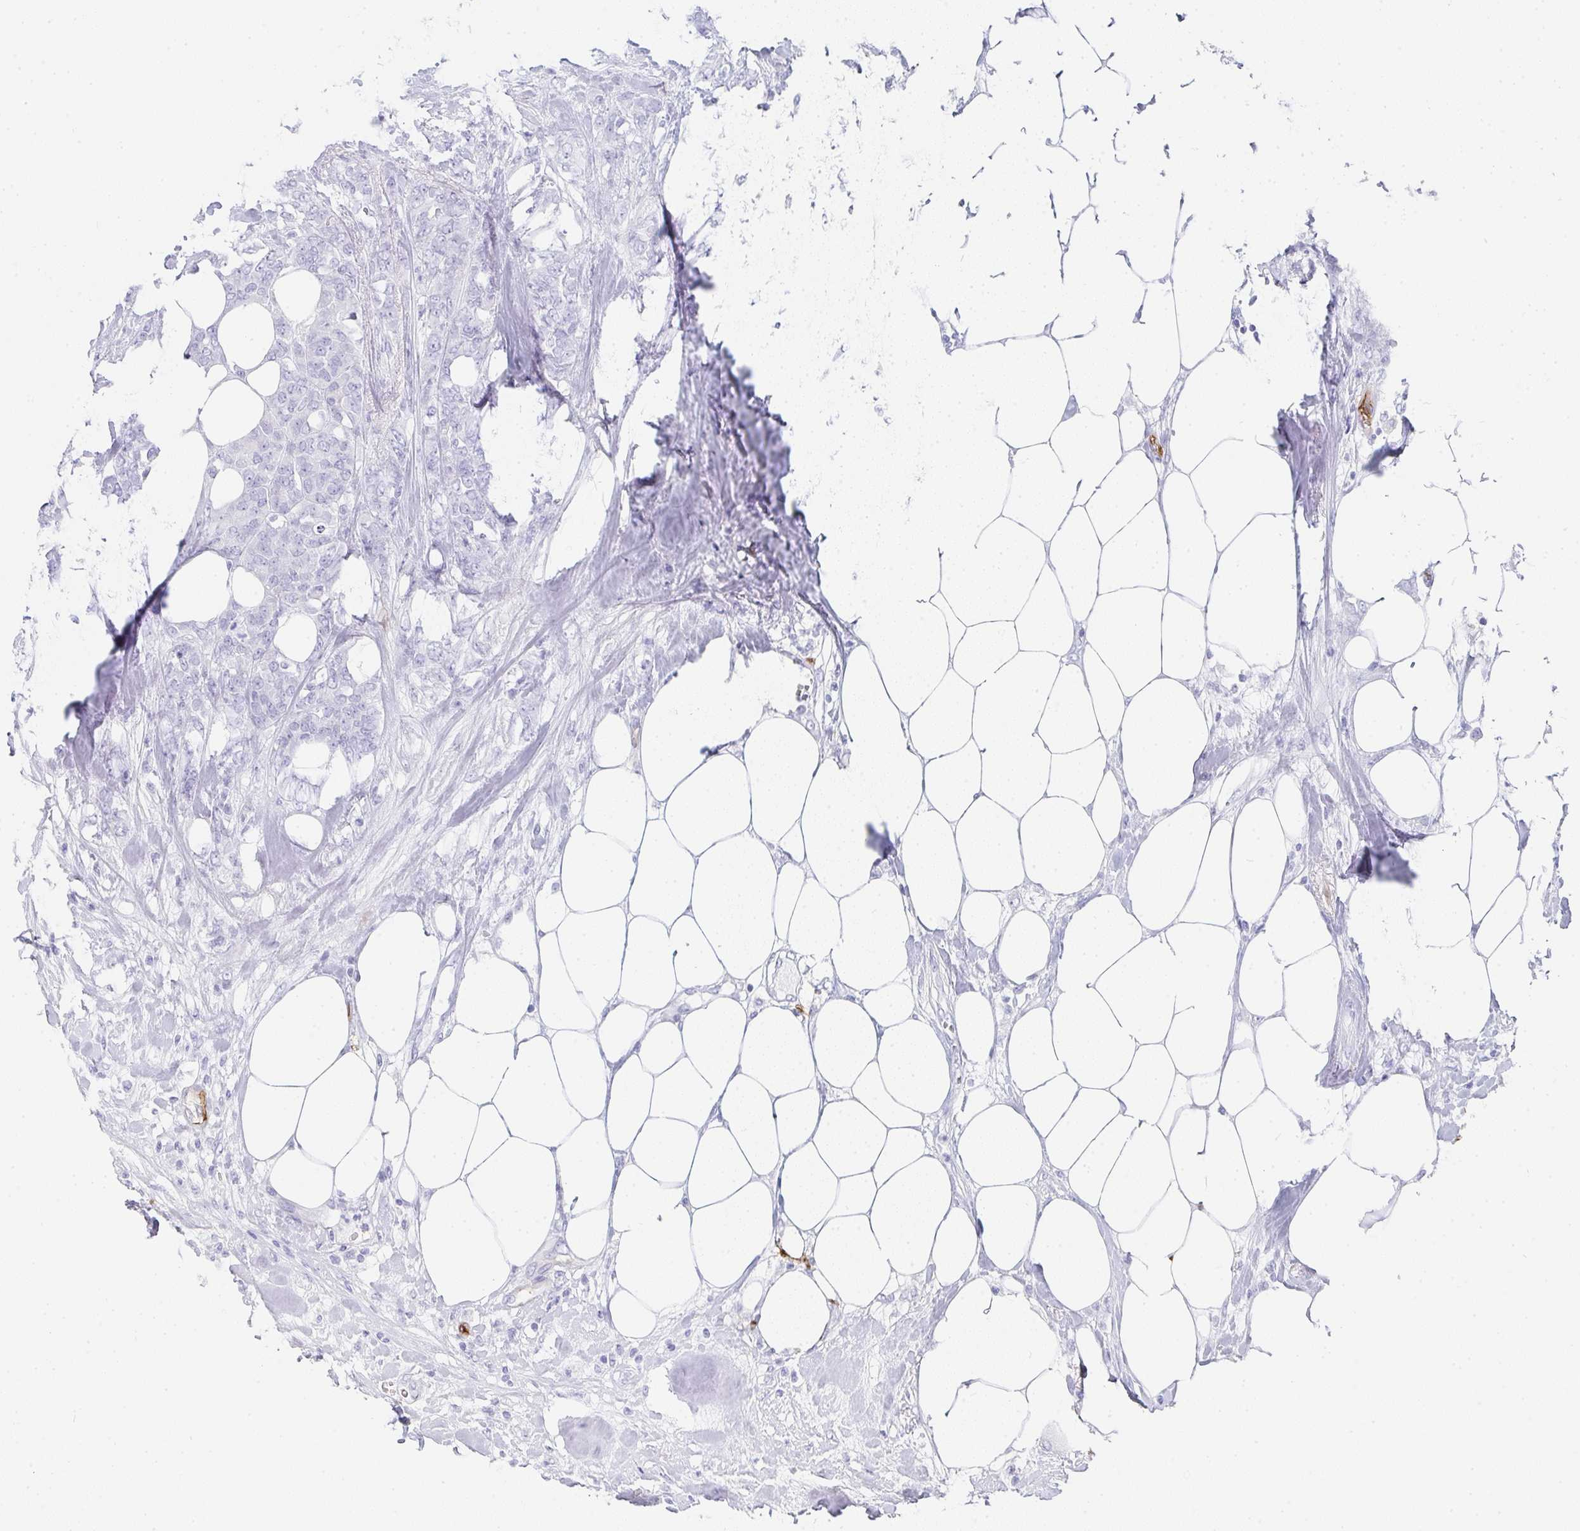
{"staining": {"intensity": "negative", "quantity": "none", "location": "none"}, "tissue": "breast cancer", "cell_type": "Tumor cells", "image_type": "cancer", "snomed": [{"axis": "morphology", "description": "Lobular carcinoma"}, {"axis": "topography", "description": "Breast"}], "caption": "This is a micrograph of IHC staining of breast cancer, which shows no expression in tumor cells.", "gene": "PRND", "patient": {"sex": "female", "age": 91}}